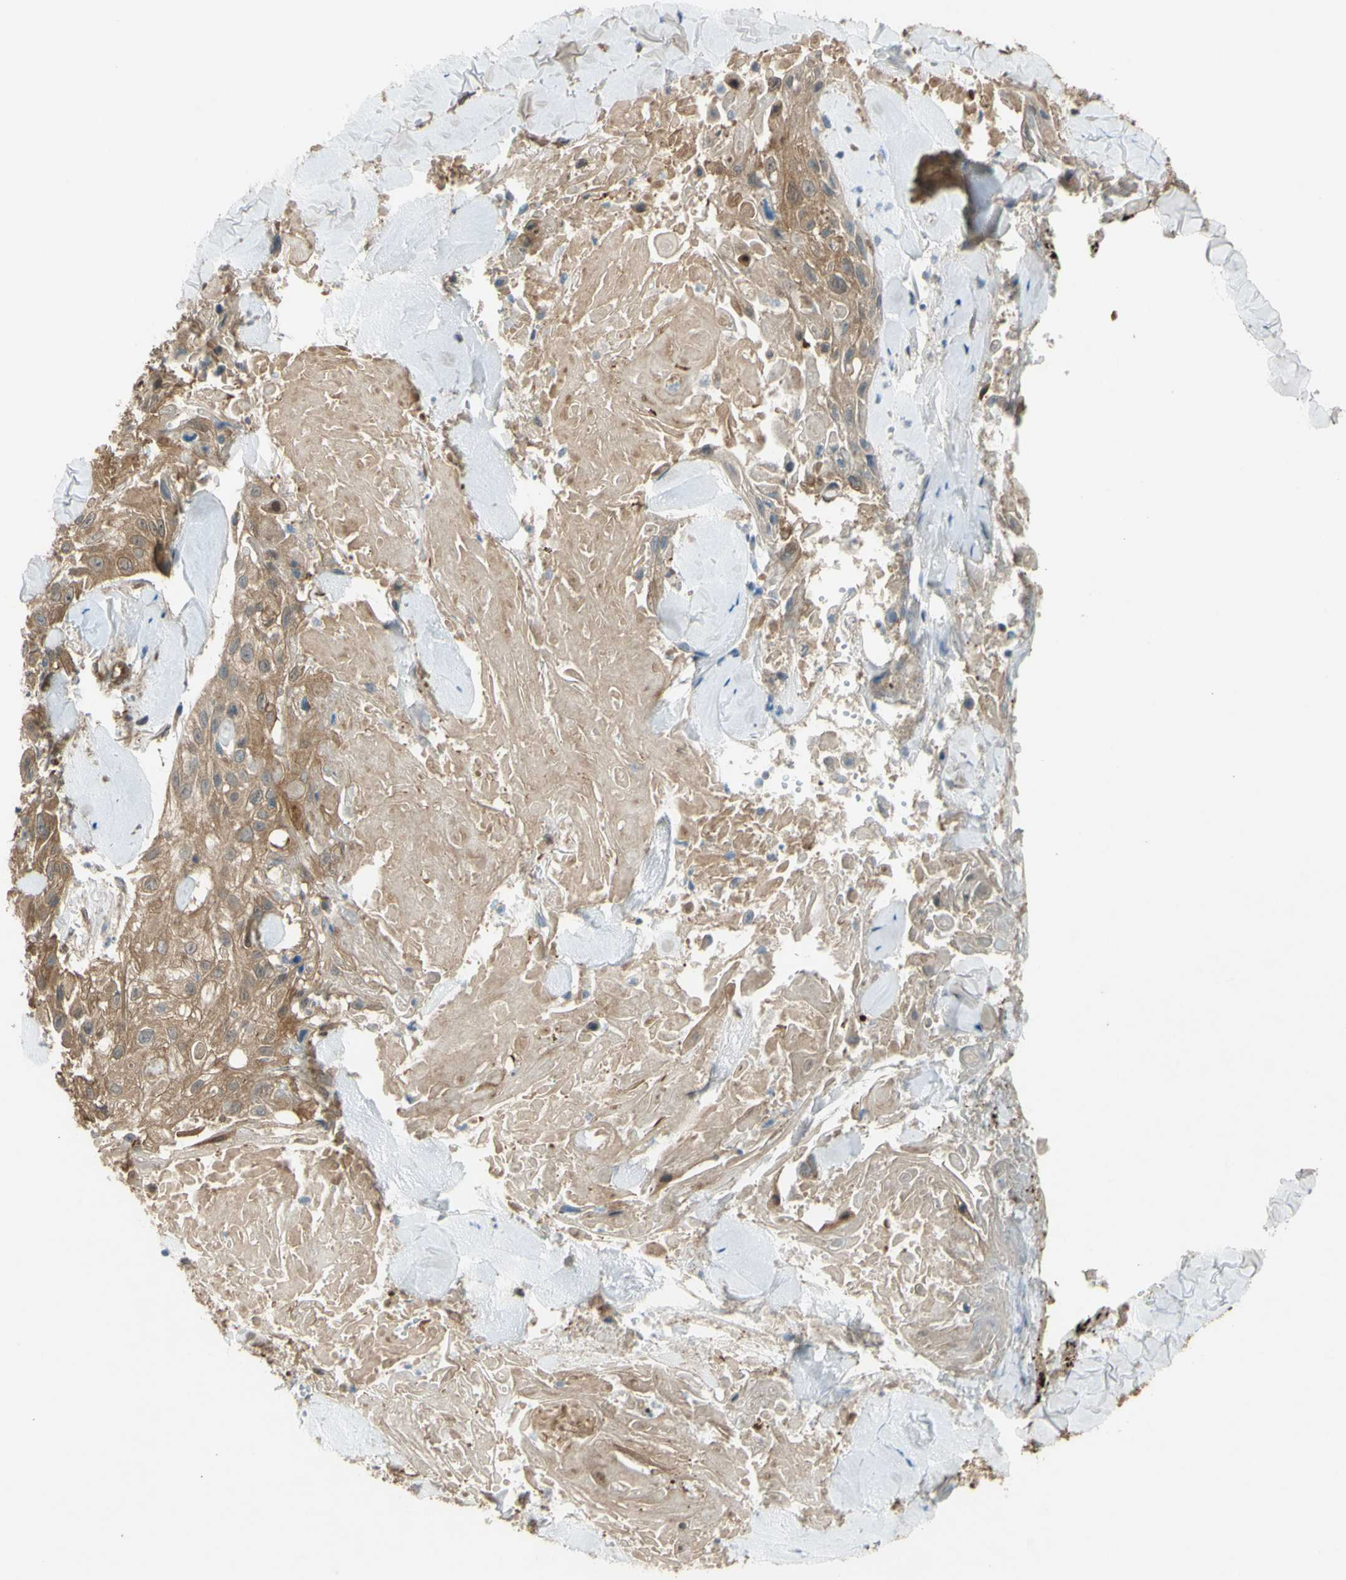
{"staining": {"intensity": "moderate", "quantity": ">75%", "location": "cytoplasmic/membranous"}, "tissue": "skin cancer", "cell_type": "Tumor cells", "image_type": "cancer", "snomed": [{"axis": "morphology", "description": "Squamous cell carcinoma, NOS"}, {"axis": "topography", "description": "Skin"}], "caption": "Skin squamous cell carcinoma was stained to show a protein in brown. There is medium levels of moderate cytoplasmic/membranous positivity in approximately >75% of tumor cells.", "gene": "YWHAQ", "patient": {"sex": "male", "age": 86}}